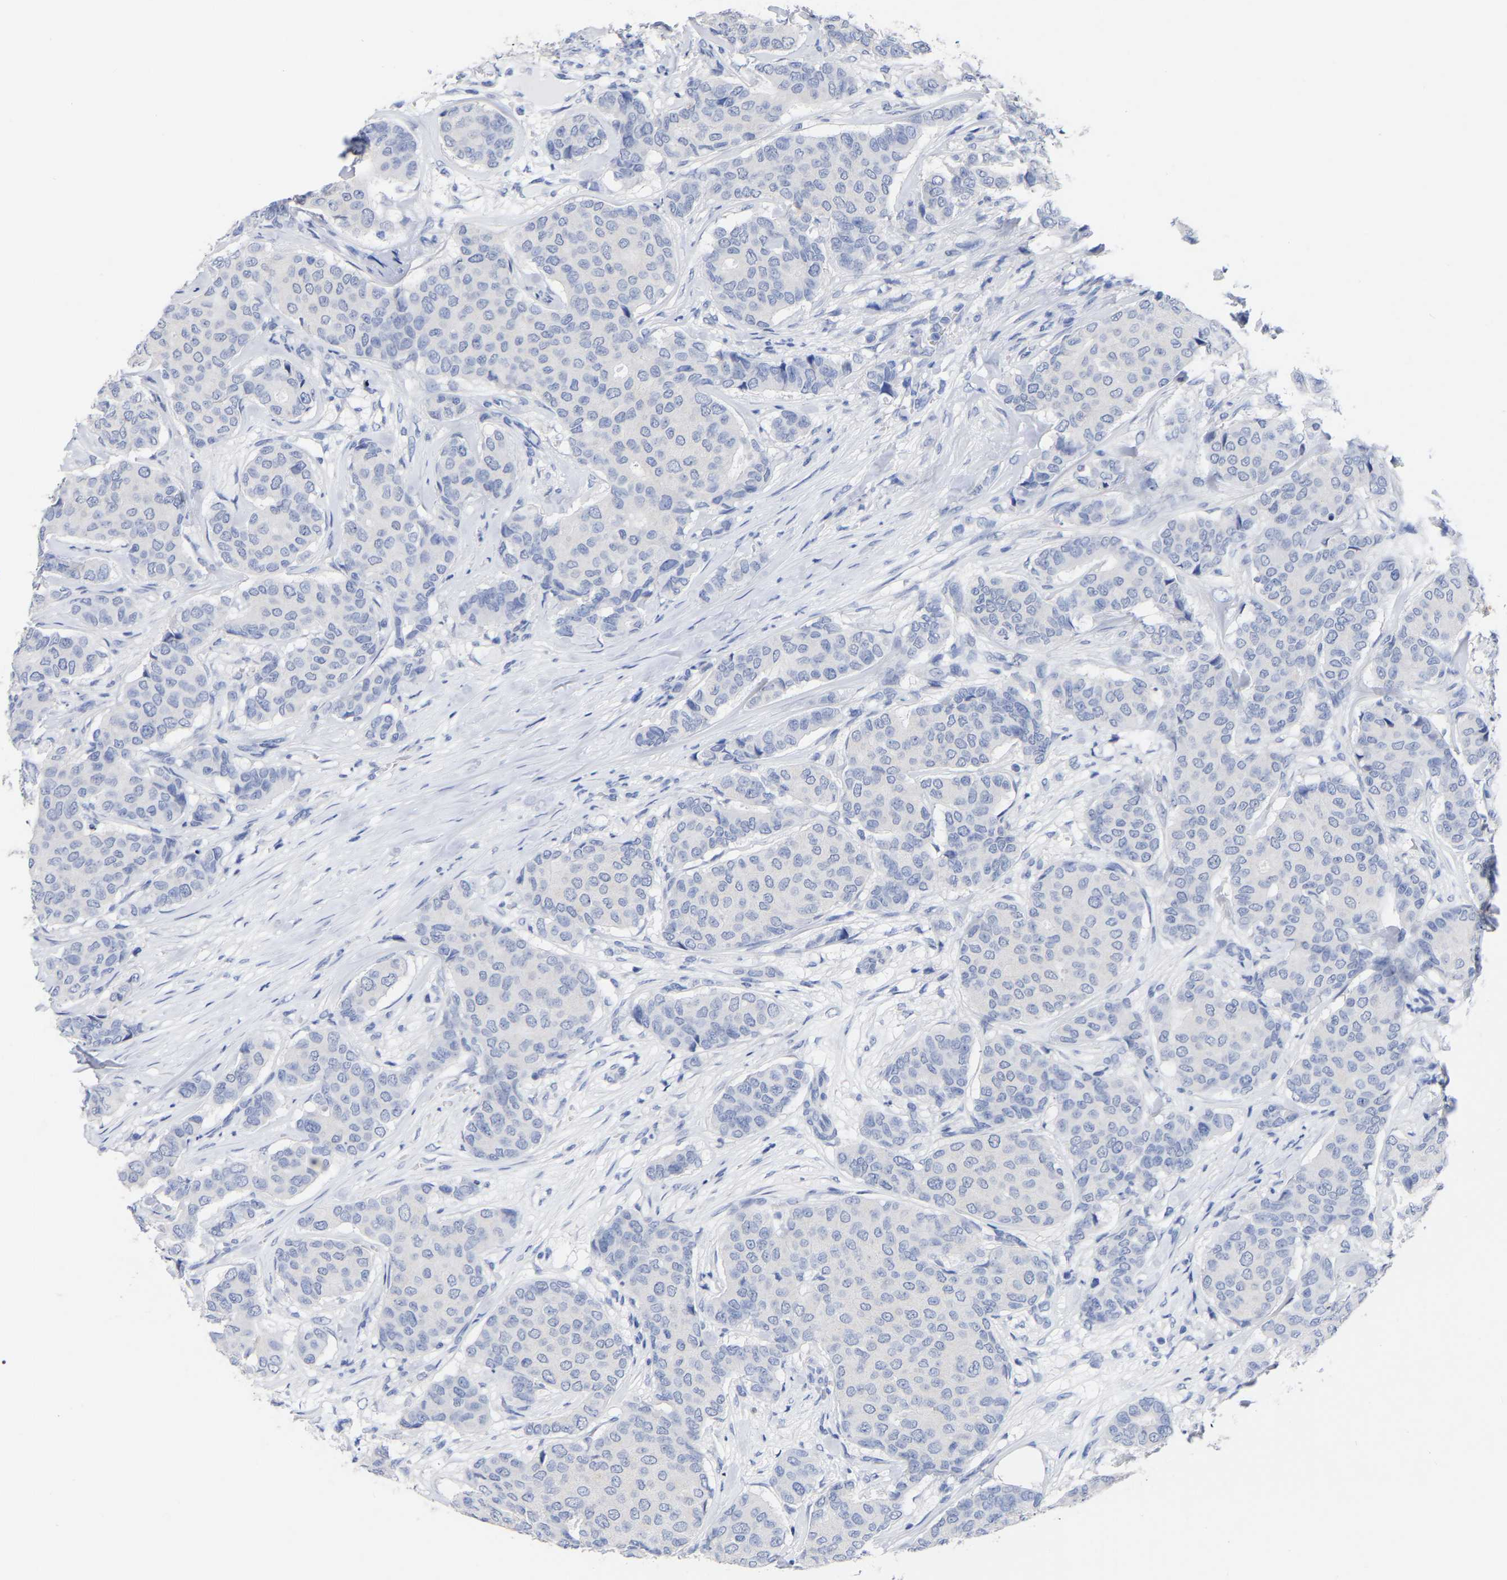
{"staining": {"intensity": "negative", "quantity": "none", "location": "none"}, "tissue": "breast cancer", "cell_type": "Tumor cells", "image_type": "cancer", "snomed": [{"axis": "morphology", "description": "Duct carcinoma"}, {"axis": "topography", "description": "Breast"}], "caption": "Immunohistochemistry (IHC) micrograph of neoplastic tissue: breast cancer stained with DAB displays no significant protein staining in tumor cells.", "gene": "ANXA13", "patient": {"sex": "female", "age": 75}}